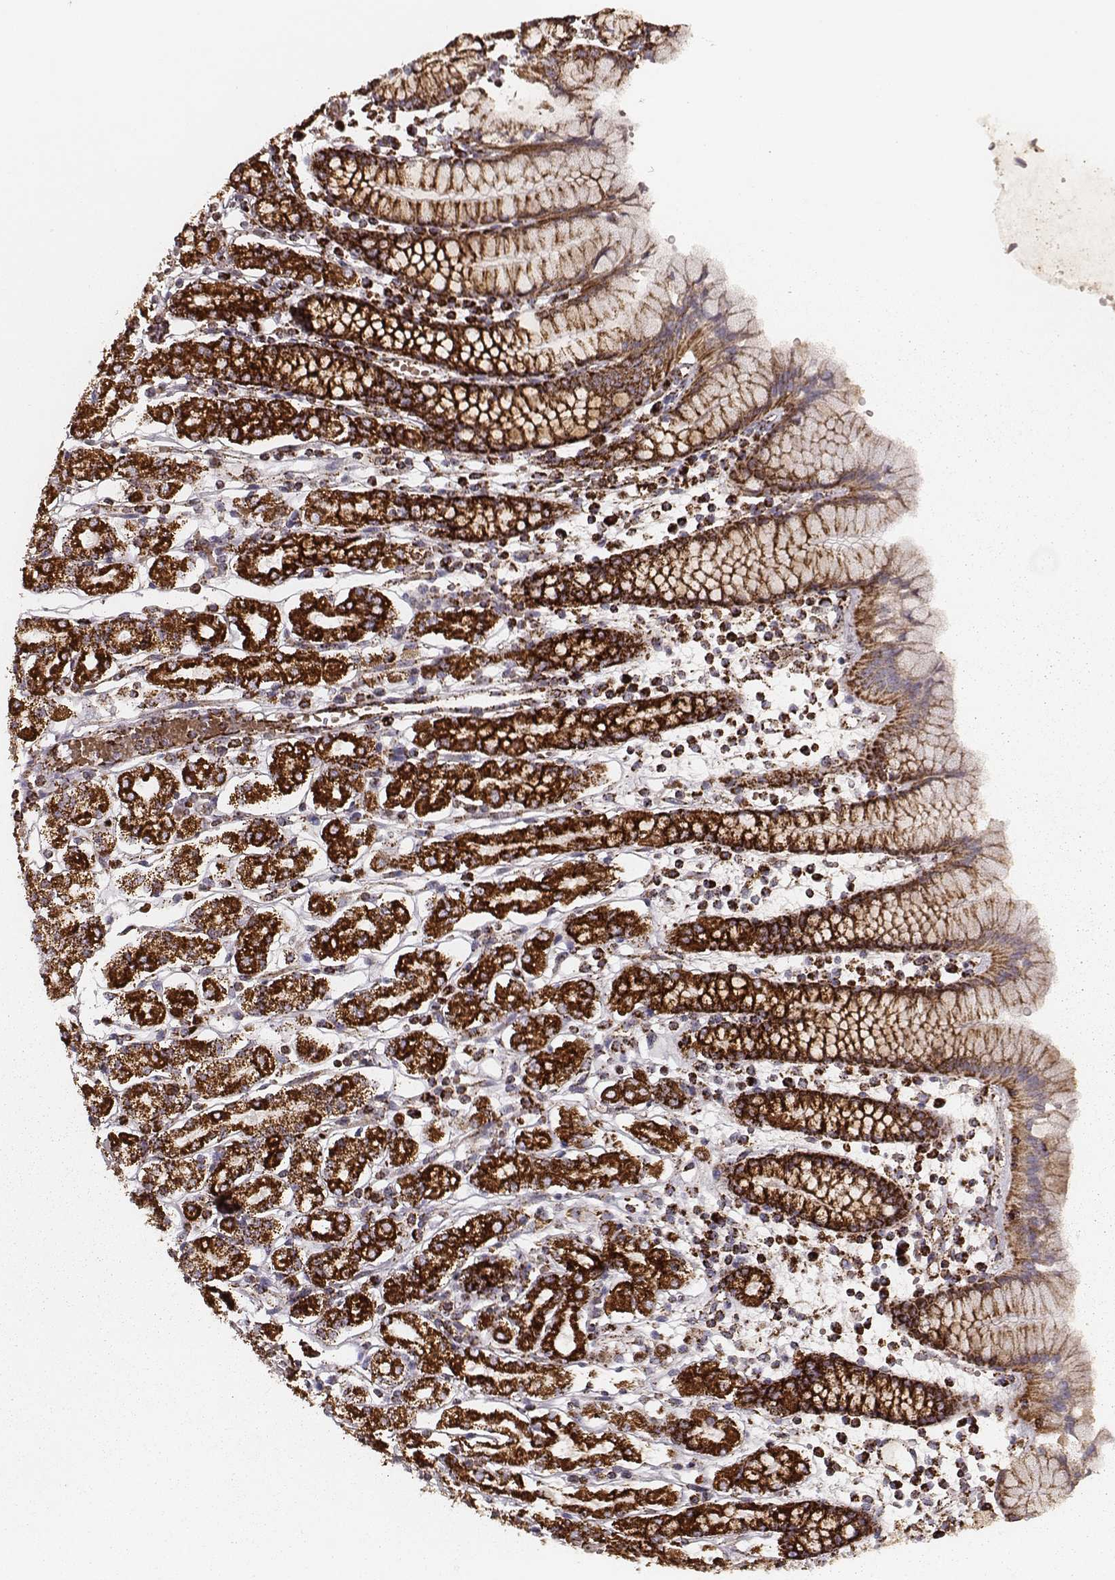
{"staining": {"intensity": "strong", "quantity": ">75%", "location": "cytoplasmic/membranous"}, "tissue": "stomach", "cell_type": "Glandular cells", "image_type": "normal", "snomed": [{"axis": "morphology", "description": "Normal tissue, NOS"}, {"axis": "topography", "description": "Stomach, upper"}, {"axis": "topography", "description": "Stomach"}], "caption": "High-magnification brightfield microscopy of normal stomach stained with DAB (brown) and counterstained with hematoxylin (blue). glandular cells exhibit strong cytoplasmic/membranous expression is seen in approximately>75% of cells. The staining was performed using DAB (3,3'-diaminobenzidine), with brown indicating positive protein expression. Nuclei are stained blue with hematoxylin.", "gene": "TUFM", "patient": {"sex": "male", "age": 62}}